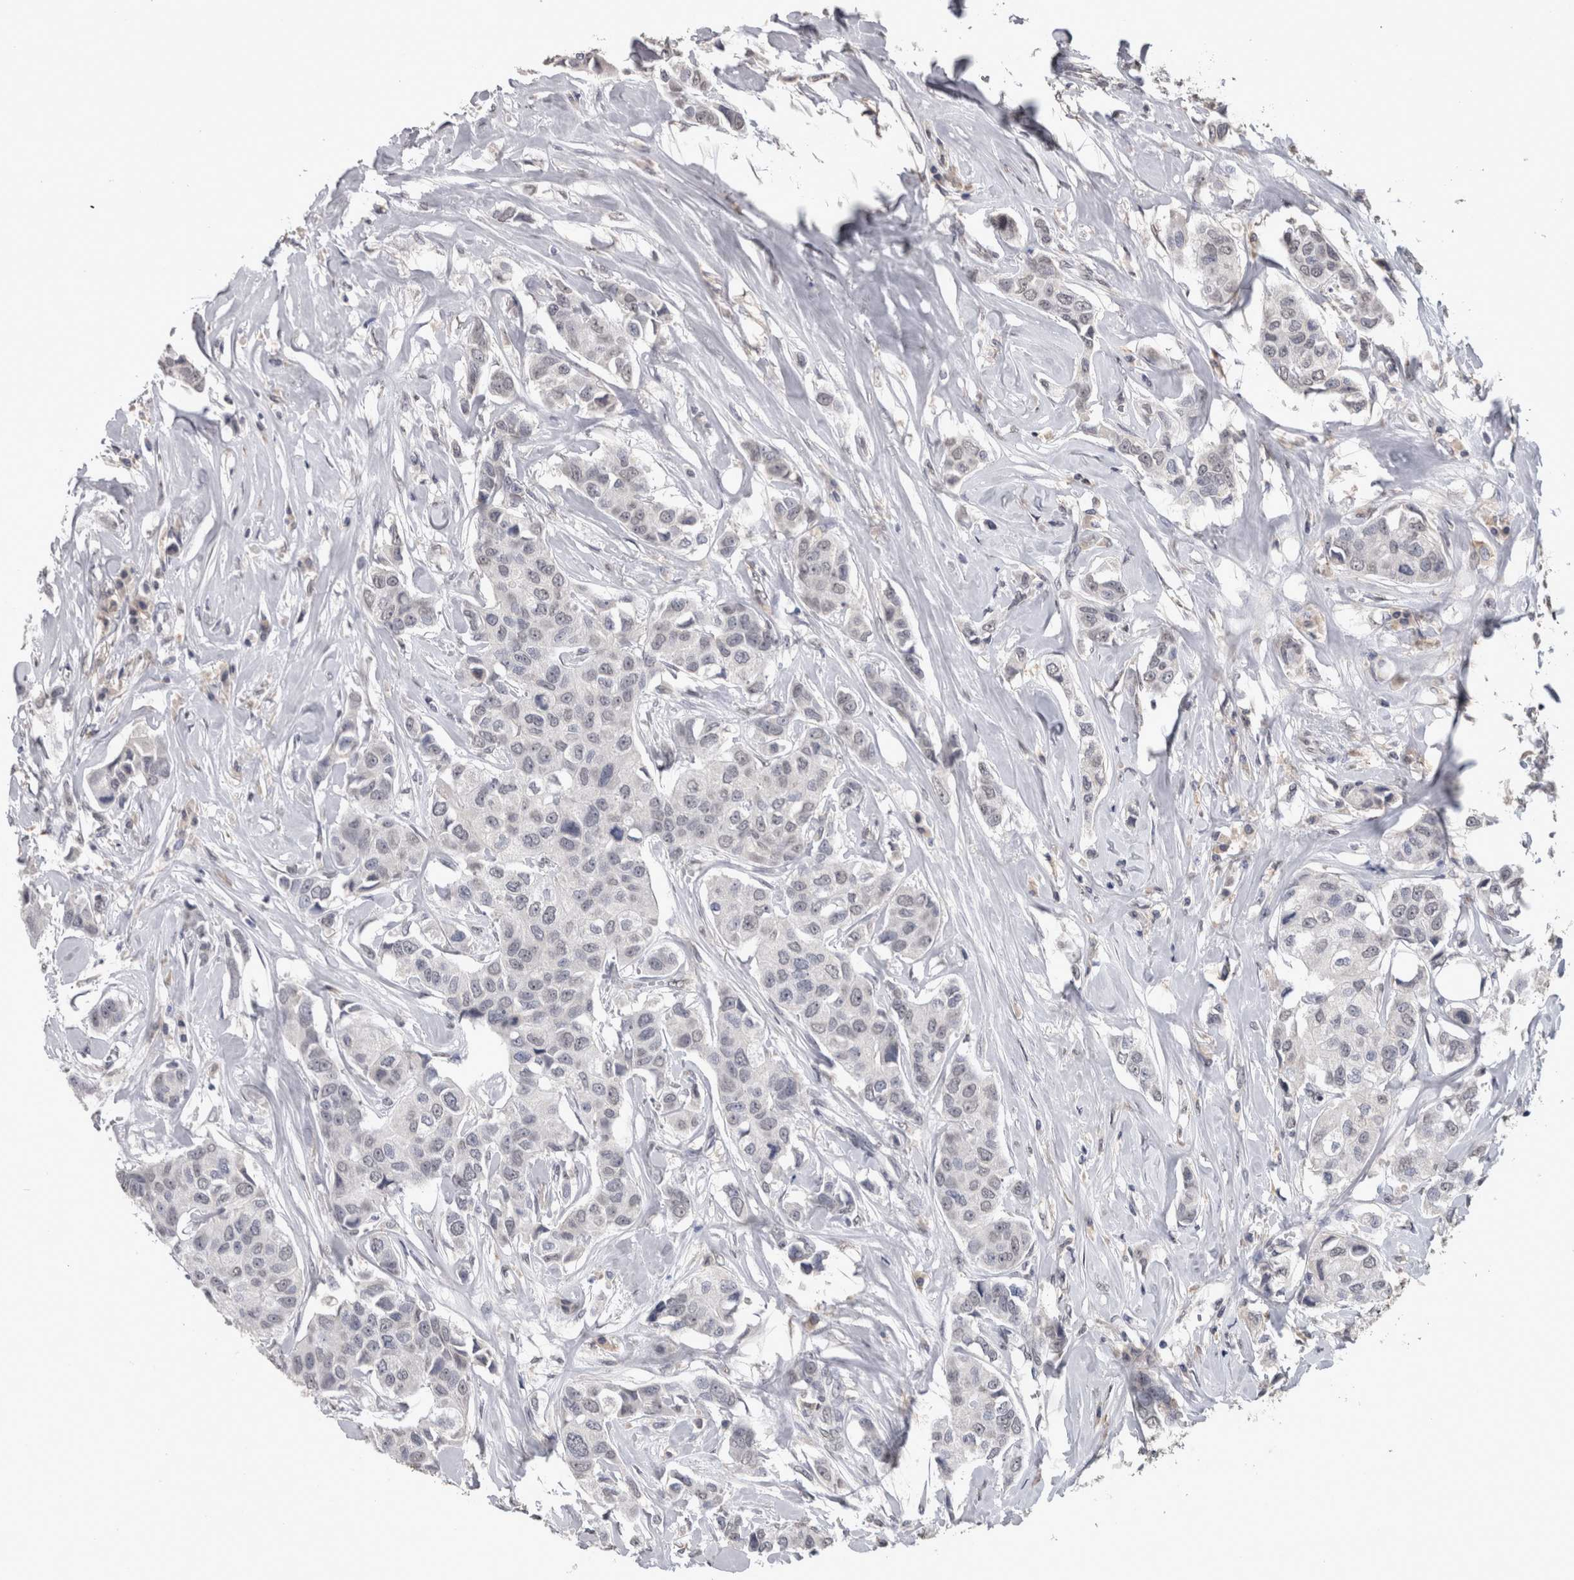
{"staining": {"intensity": "weak", "quantity": "<25%", "location": "nuclear"}, "tissue": "breast cancer", "cell_type": "Tumor cells", "image_type": "cancer", "snomed": [{"axis": "morphology", "description": "Duct carcinoma"}, {"axis": "topography", "description": "Breast"}], "caption": "The image displays no staining of tumor cells in breast infiltrating ductal carcinoma.", "gene": "PAX5", "patient": {"sex": "female", "age": 80}}